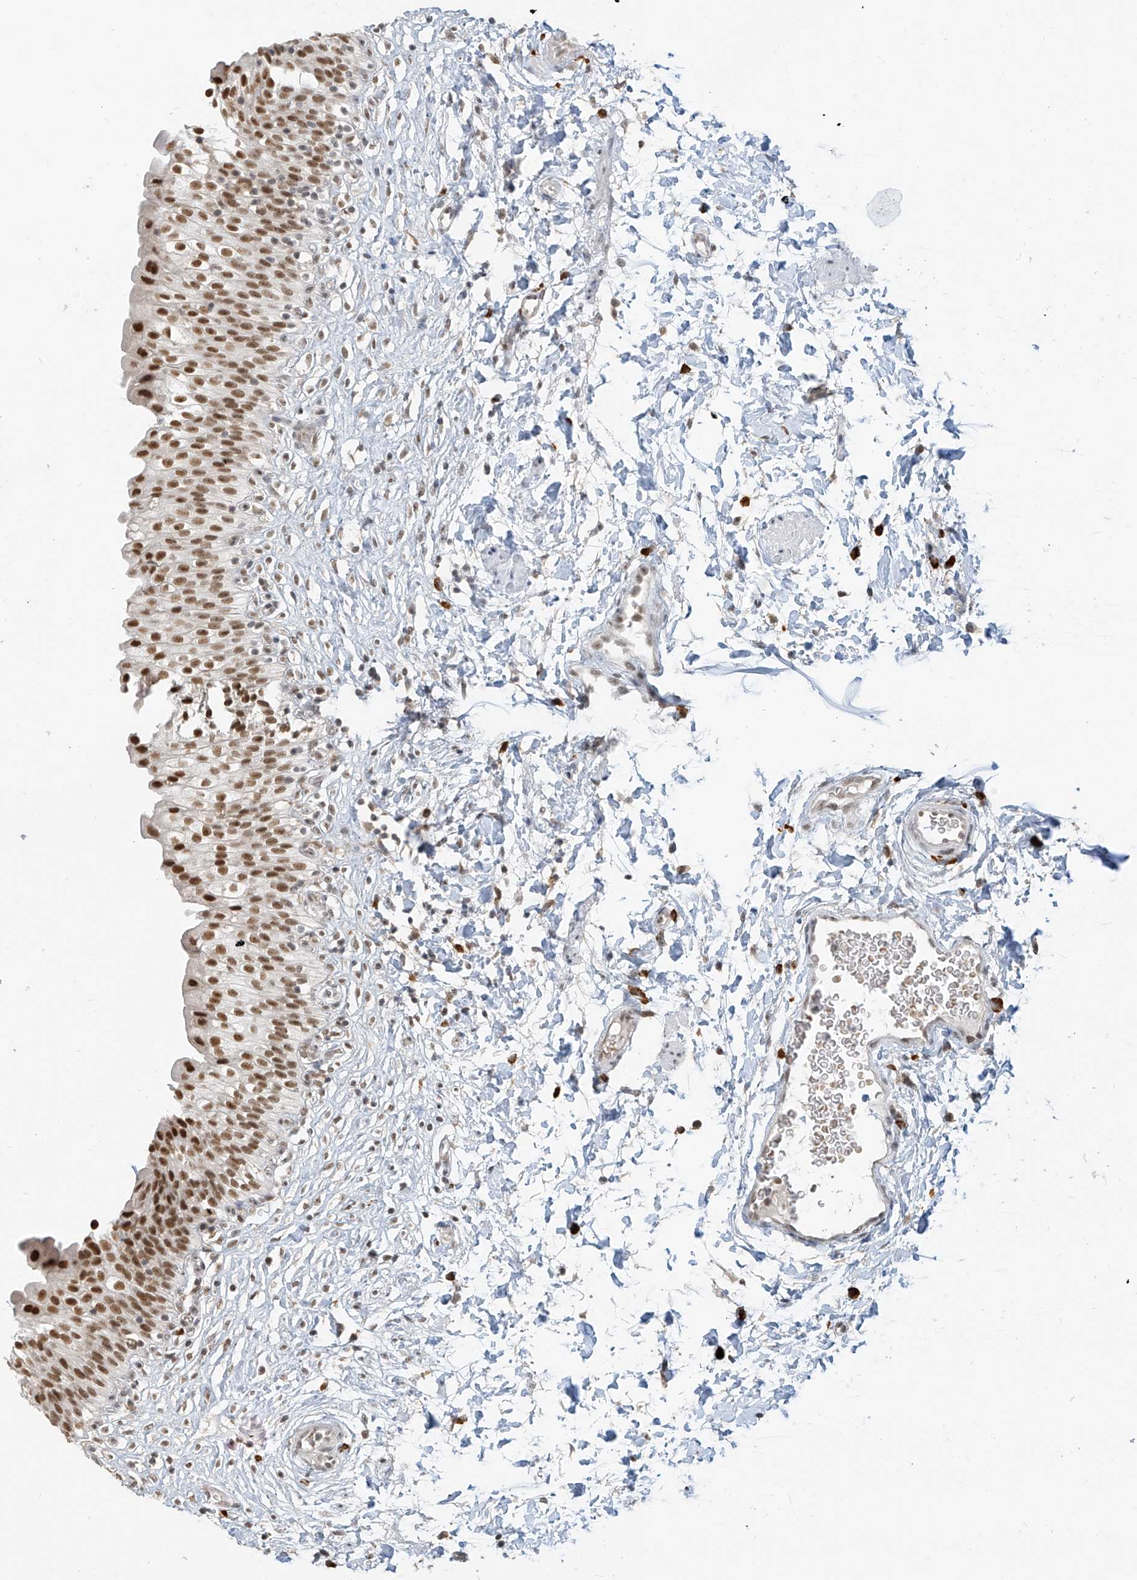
{"staining": {"intensity": "strong", "quantity": ">75%", "location": "nuclear"}, "tissue": "urinary bladder", "cell_type": "Urothelial cells", "image_type": "normal", "snomed": [{"axis": "morphology", "description": "Normal tissue, NOS"}, {"axis": "topography", "description": "Urinary bladder"}], "caption": "DAB immunohistochemical staining of benign urinary bladder reveals strong nuclear protein positivity in about >75% of urothelial cells. (Brightfield microscopy of DAB IHC at high magnification).", "gene": "ZMYM2", "patient": {"sex": "male", "age": 55}}